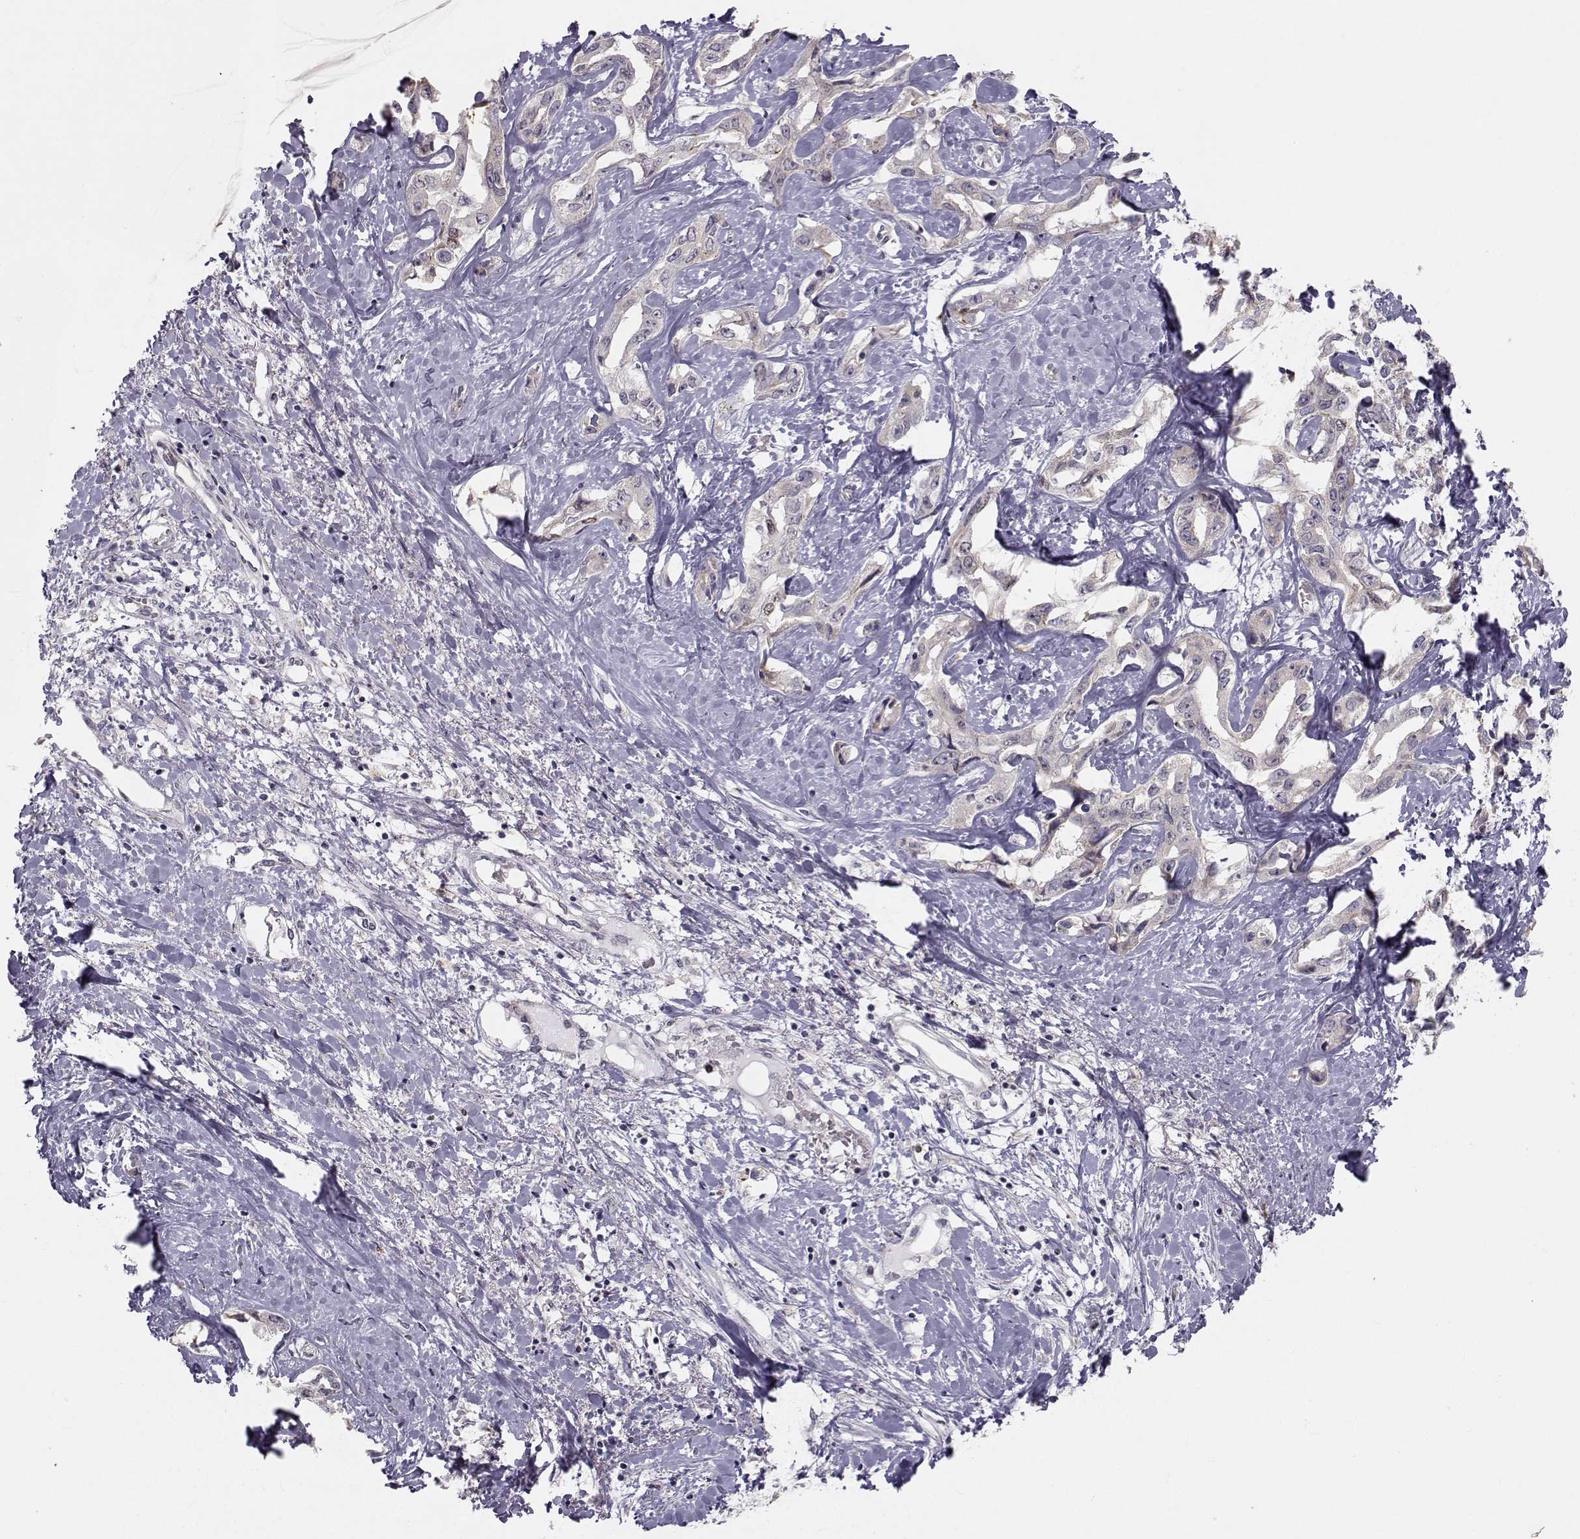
{"staining": {"intensity": "weak", "quantity": "<25%", "location": "cytoplasmic/membranous"}, "tissue": "liver cancer", "cell_type": "Tumor cells", "image_type": "cancer", "snomed": [{"axis": "morphology", "description": "Cholangiocarcinoma"}, {"axis": "topography", "description": "Liver"}], "caption": "An immunohistochemistry image of cholangiocarcinoma (liver) is shown. There is no staining in tumor cells of cholangiocarcinoma (liver).", "gene": "LRP8", "patient": {"sex": "male", "age": 59}}